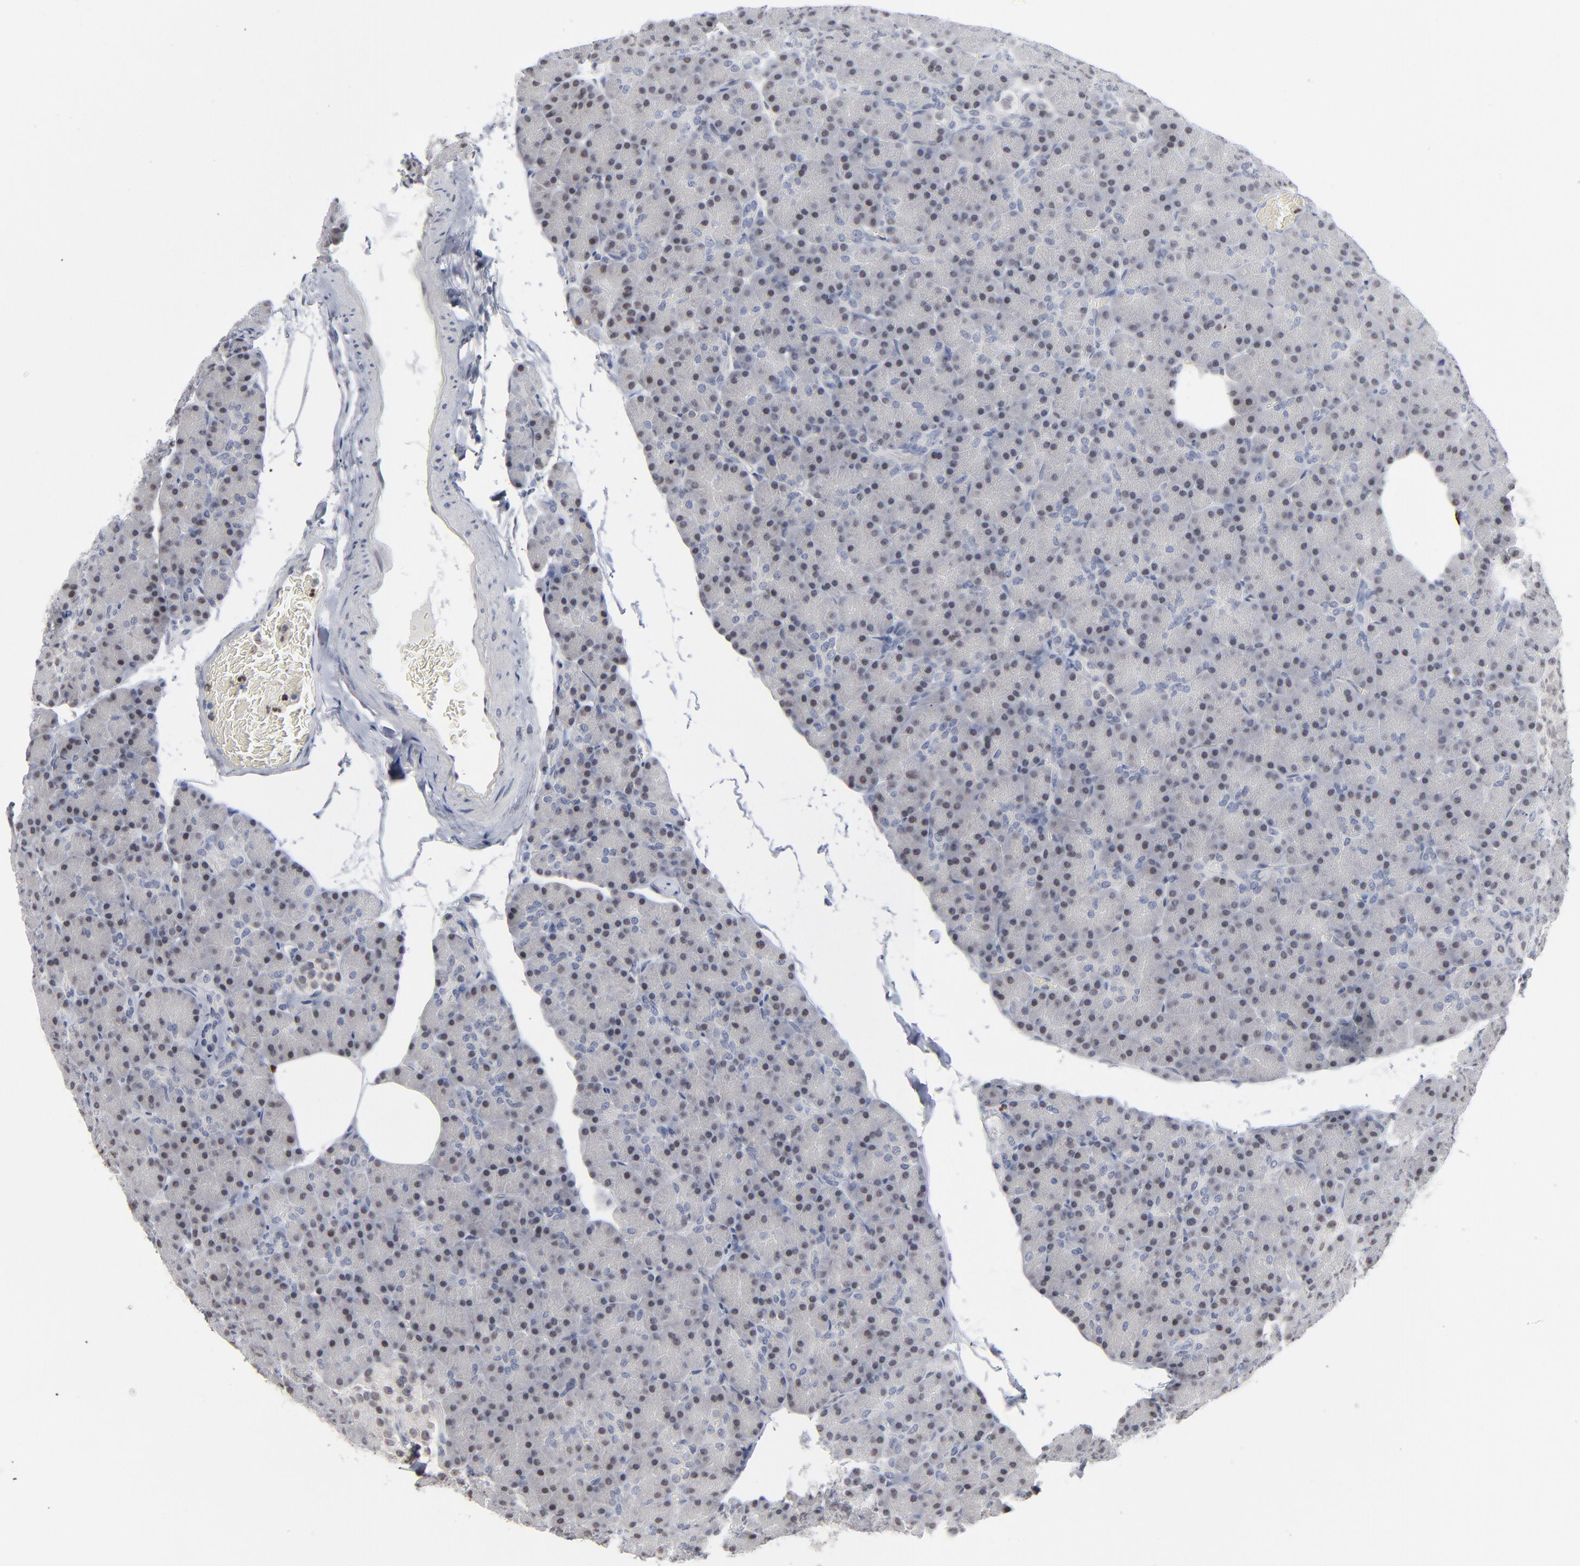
{"staining": {"intensity": "negative", "quantity": "none", "location": "none"}, "tissue": "pancreas", "cell_type": "Exocrine glandular cells", "image_type": "normal", "snomed": [{"axis": "morphology", "description": "Normal tissue, NOS"}, {"axis": "topography", "description": "Pancreas"}], "caption": "High power microscopy micrograph of an immunohistochemistry photomicrograph of normal pancreas, revealing no significant positivity in exocrine glandular cells.", "gene": "FOXN2", "patient": {"sex": "female", "age": 43}}